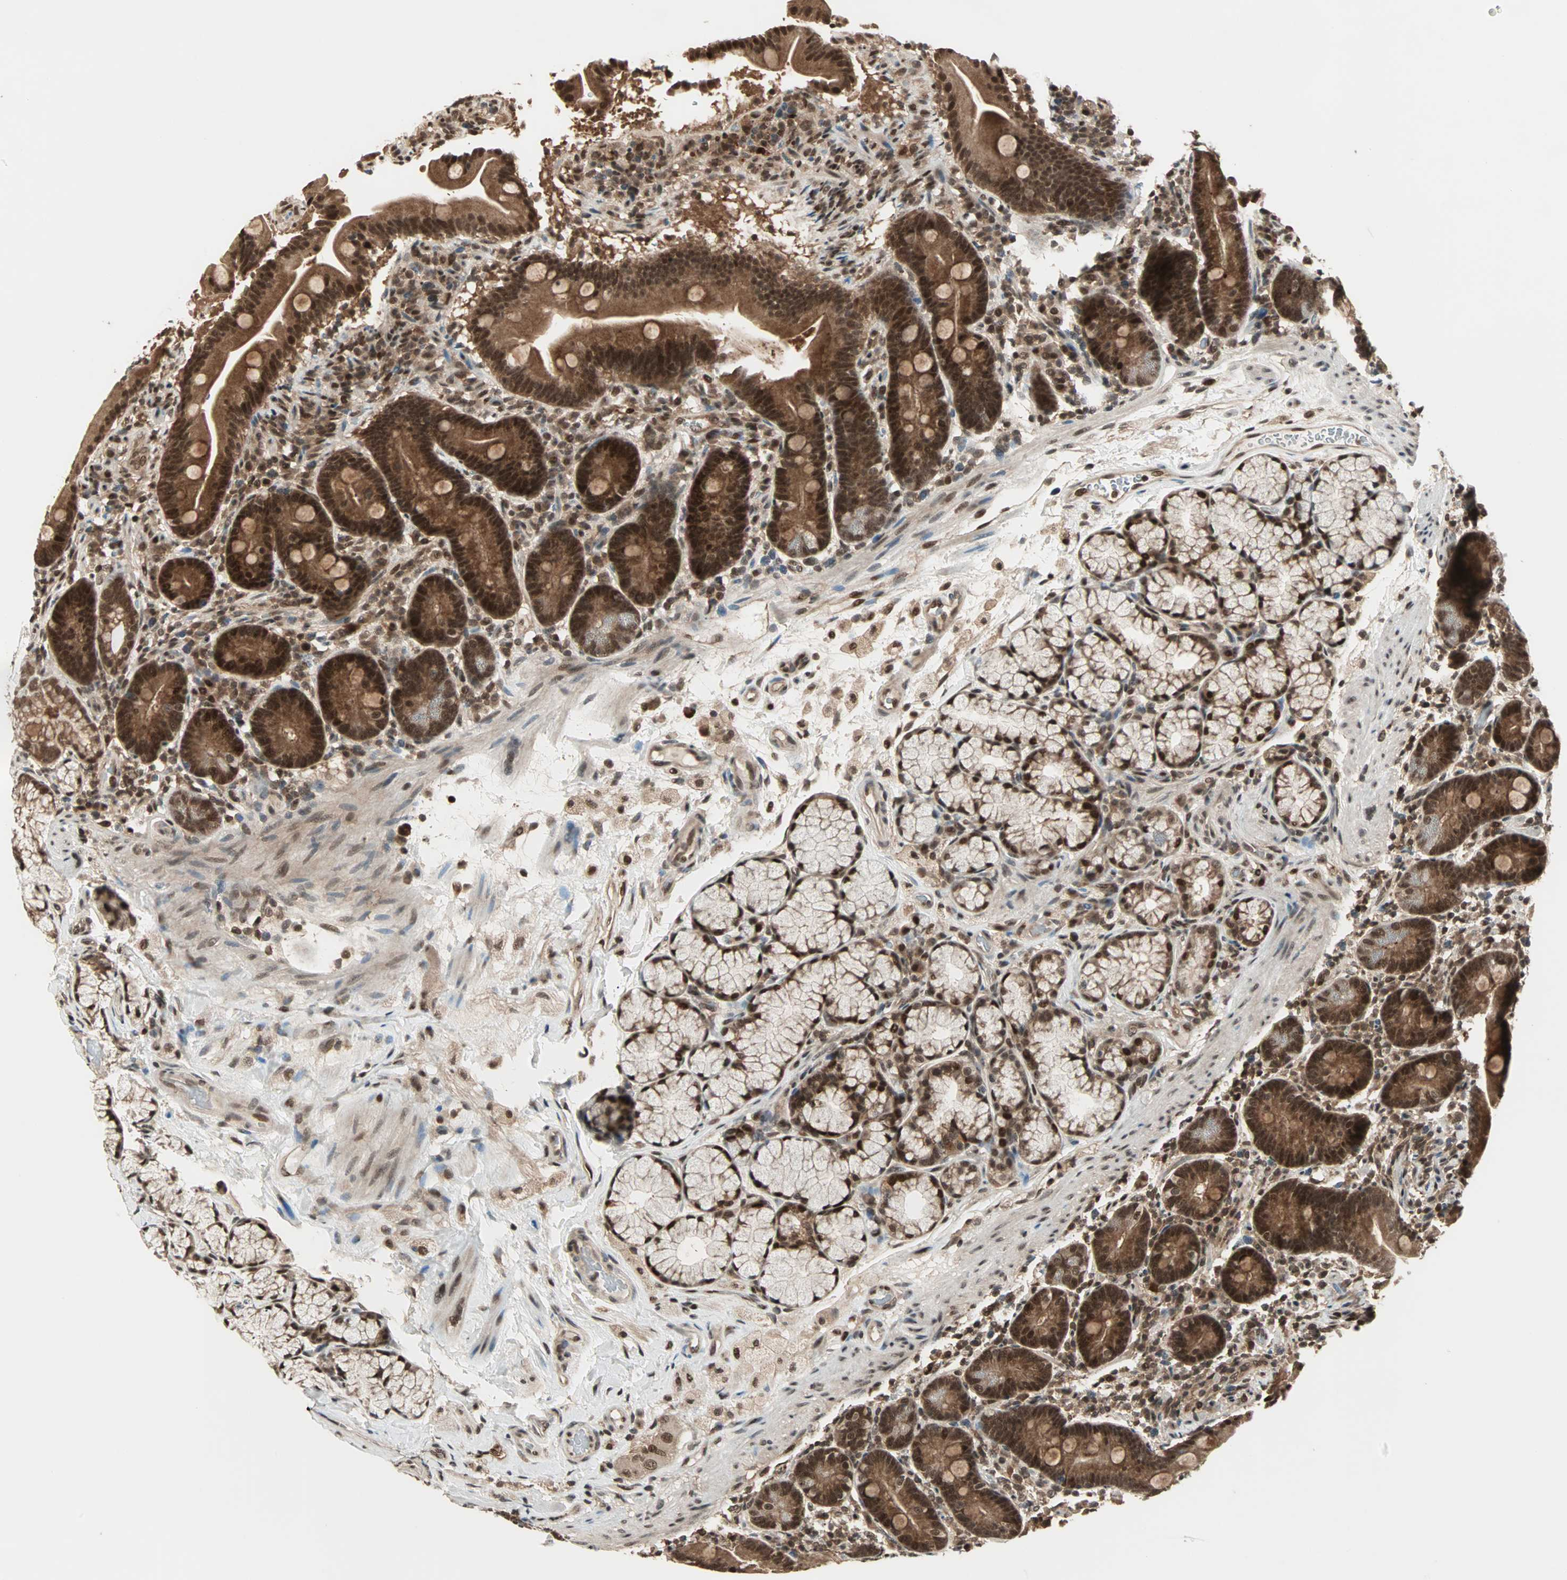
{"staining": {"intensity": "strong", "quantity": ">75%", "location": "cytoplasmic/membranous,nuclear"}, "tissue": "duodenum", "cell_type": "Glandular cells", "image_type": "normal", "snomed": [{"axis": "morphology", "description": "Normal tissue, NOS"}, {"axis": "topography", "description": "Duodenum"}], "caption": "Strong cytoplasmic/membranous,nuclear expression for a protein is identified in approximately >75% of glandular cells of benign duodenum using immunohistochemistry.", "gene": "ZNF44", "patient": {"sex": "male", "age": 54}}